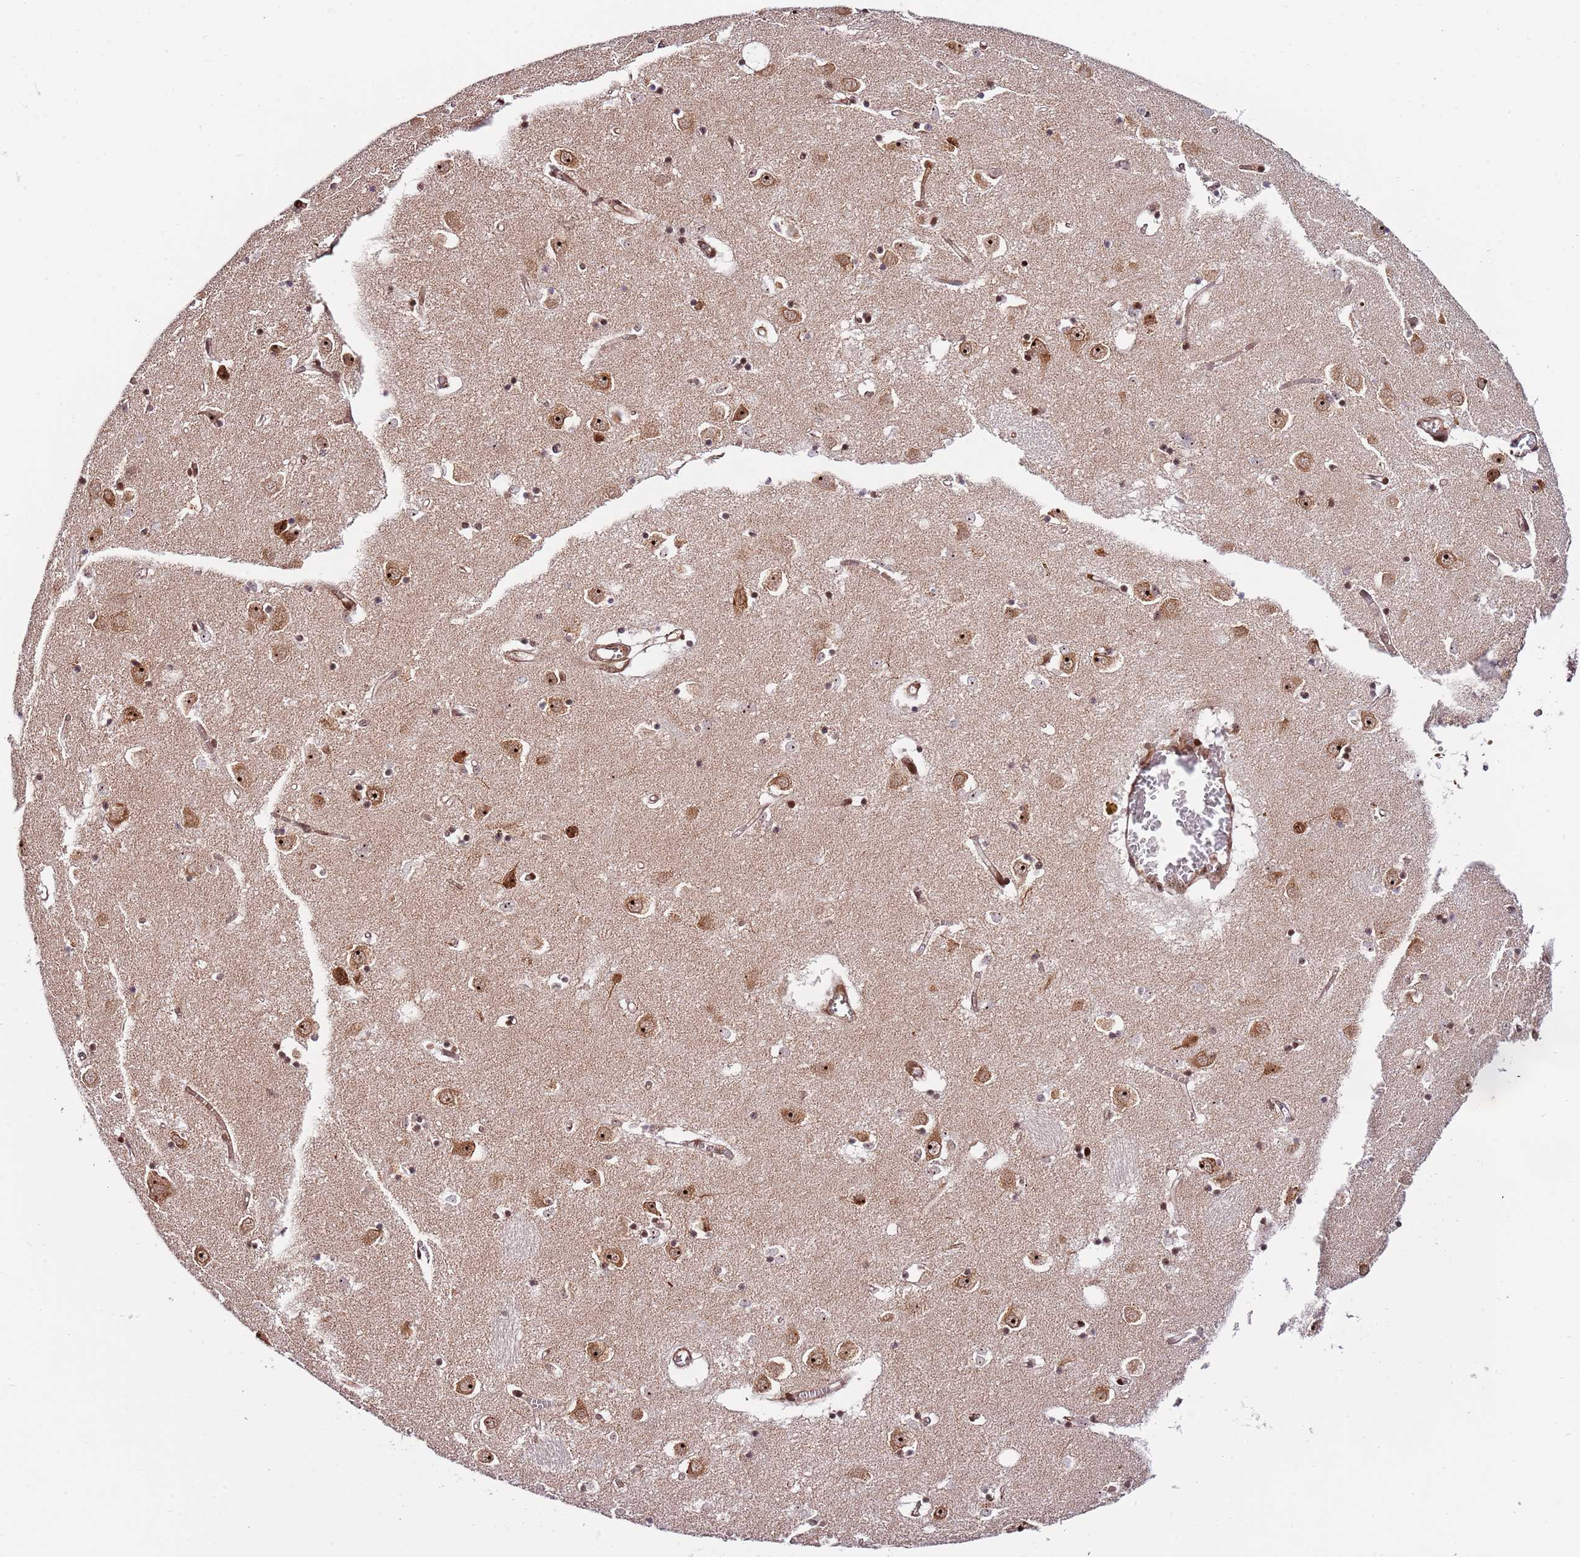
{"staining": {"intensity": "moderate", "quantity": "<25%", "location": "nuclear"}, "tissue": "caudate", "cell_type": "Glial cells", "image_type": "normal", "snomed": [{"axis": "morphology", "description": "Normal tissue, NOS"}, {"axis": "topography", "description": "Lateral ventricle wall"}], "caption": "The photomicrograph shows staining of normal caudate, revealing moderate nuclear protein positivity (brown color) within glial cells. (Stains: DAB in brown, nuclei in blue, Microscopy: brightfield microscopy at high magnification).", "gene": "RIF1", "patient": {"sex": "male", "age": 70}}